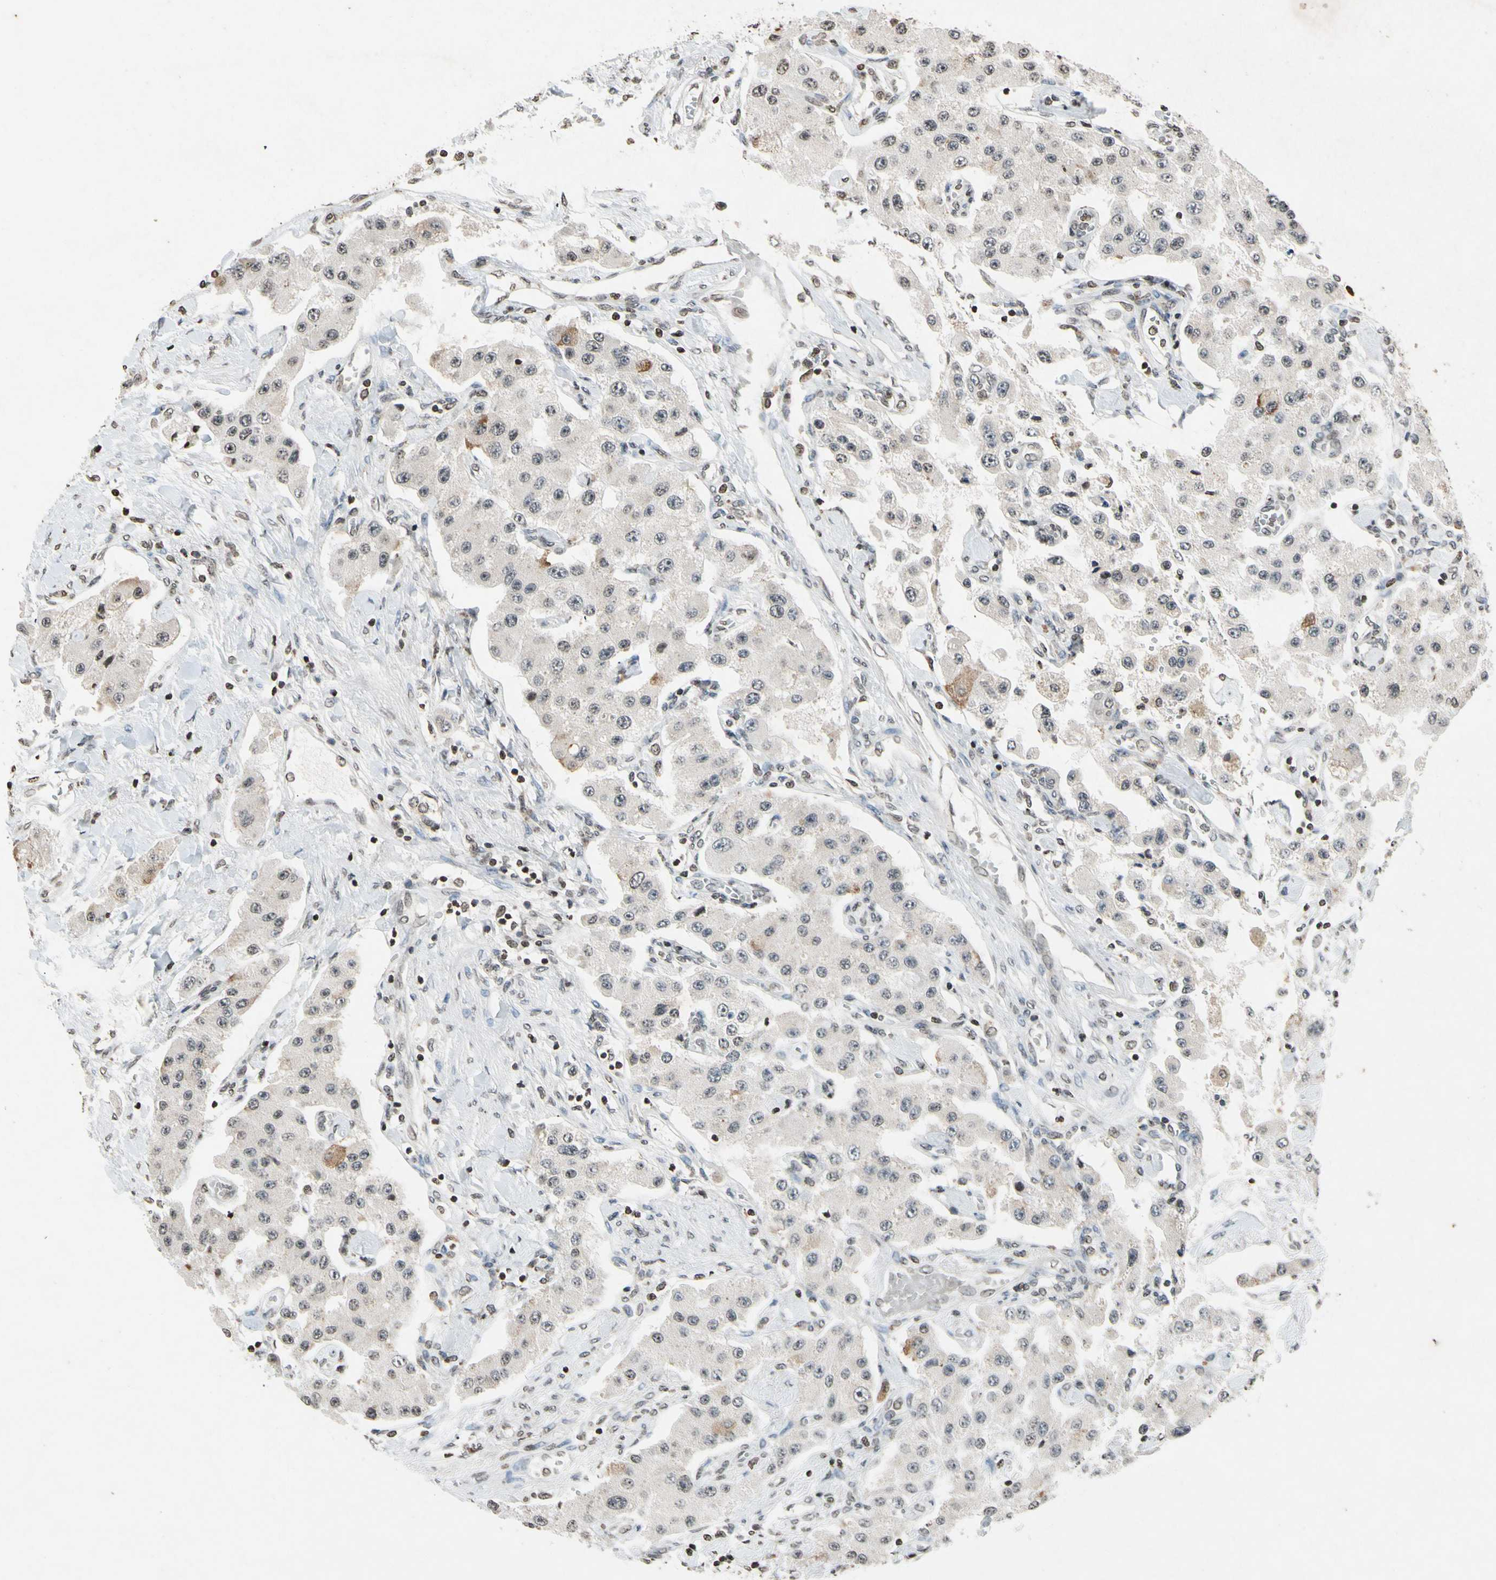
{"staining": {"intensity": "weak", "quantity": ">75%", "location": "cytoplasmic/membranous"}, "tissue": "carcinoid", "cell_type": "Tumor cells", "image_type": "cancer", "snomed": [{"axis": "morphology", "description": "Carcinoid, malignant, NOS"}, {"axis": "topography", "description": "Pancreas"}], "caption": "This is an image of IHC staining of carcinoid, which shows weak positivity in the cytoplasmic/membranous of tumor cells.", "gene": "CLDN11", "patient": {"sex": "male", "age": 41}}